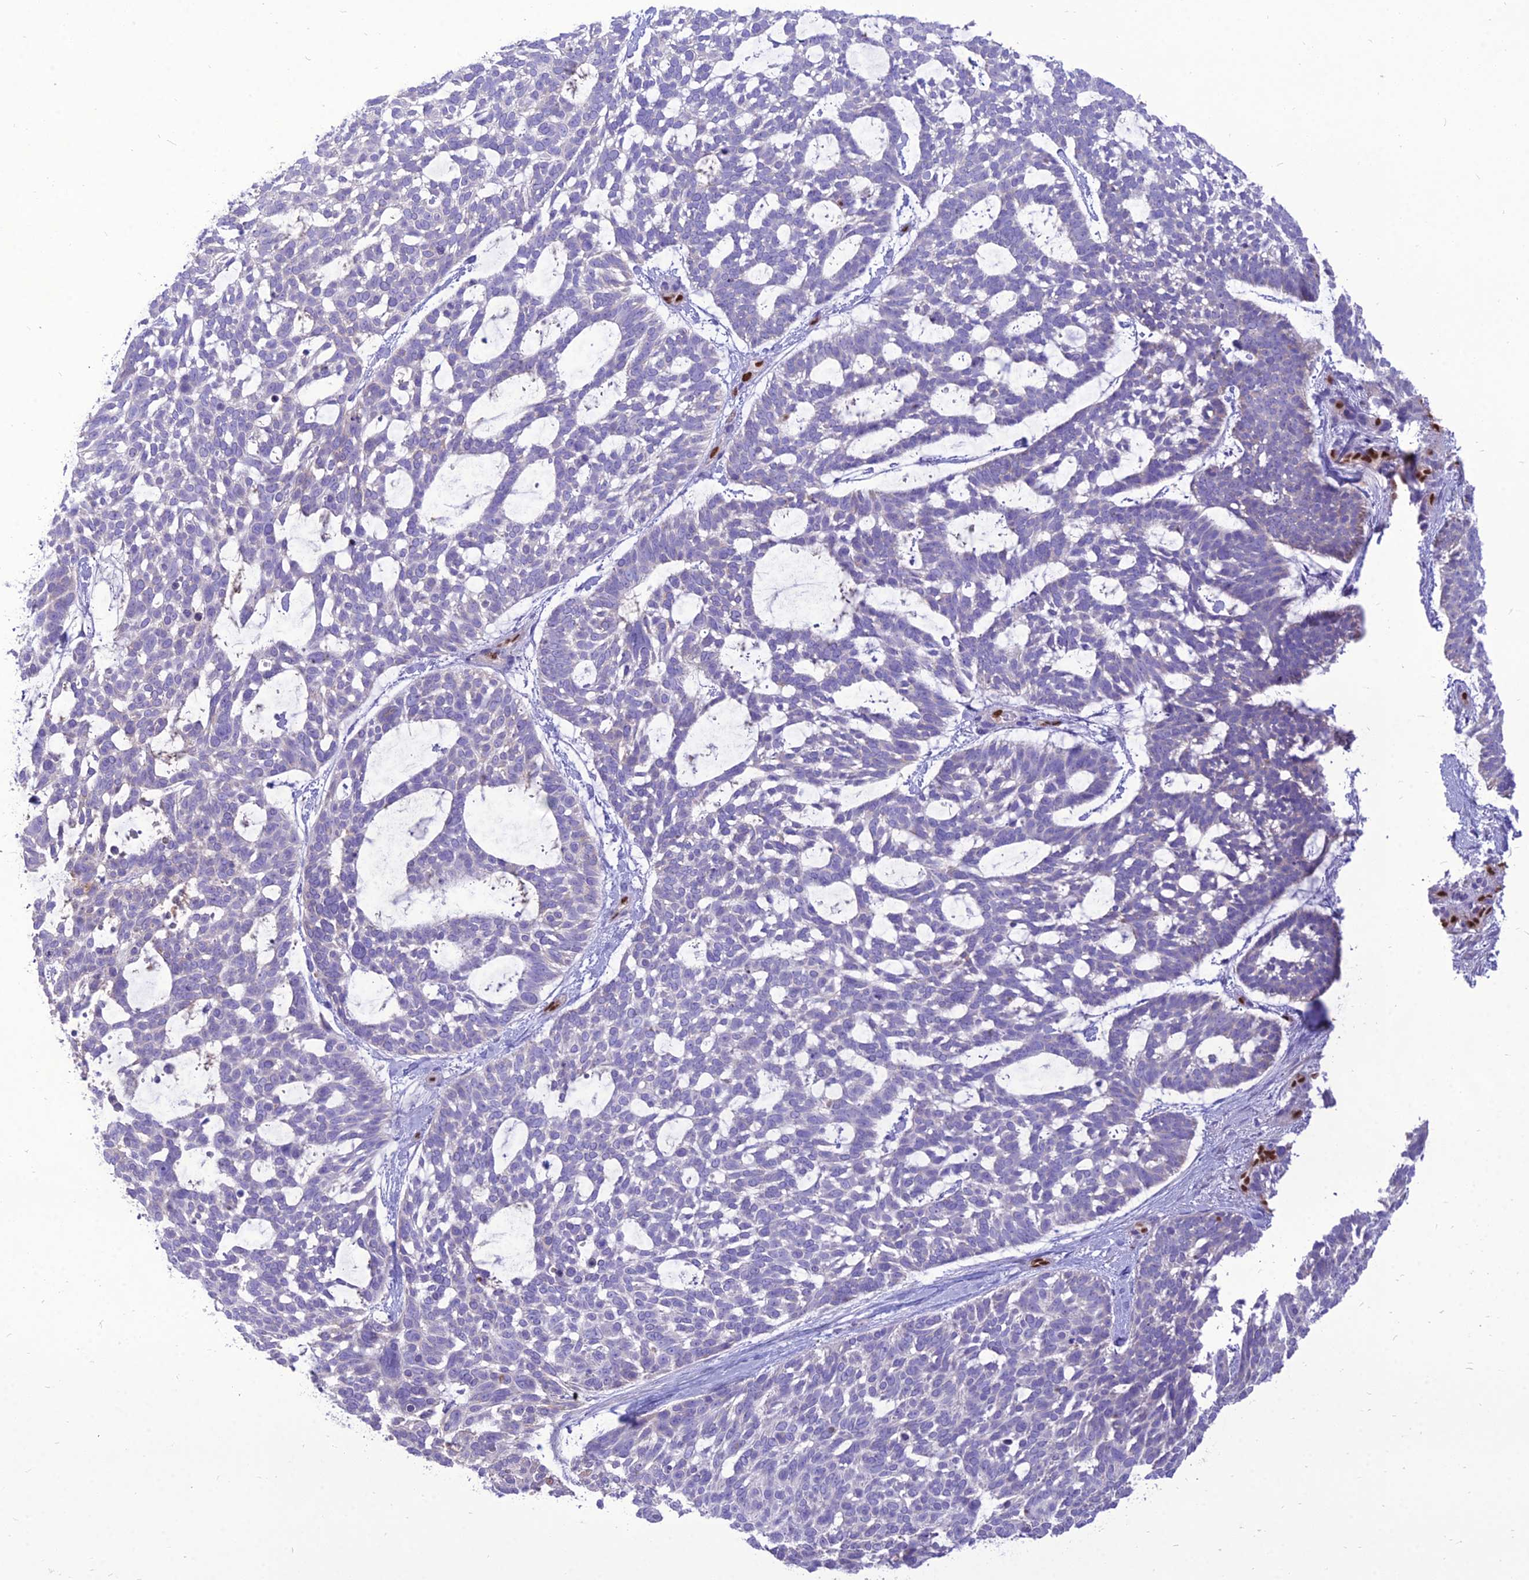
{"staining": {"intensity": "negative", "quantity": "none", "location": "none"}, "tissue": "skin cancer", "cell_type": "Tumor cells", "image_type": "cancer", "snomed": [{"axis": "morphology", "description": "Basal cell carcinoma"}, {"axis": "topography", "description": "Skin"}], "caption": "High power microscopy photomicrograph of an IHC histopathology image of skin cancer, revealing no significant expression in tumor cells. Nuclei are stained in blue.", "gene": "NOVA2", "patient": {"sex": "male", "age": 88}}